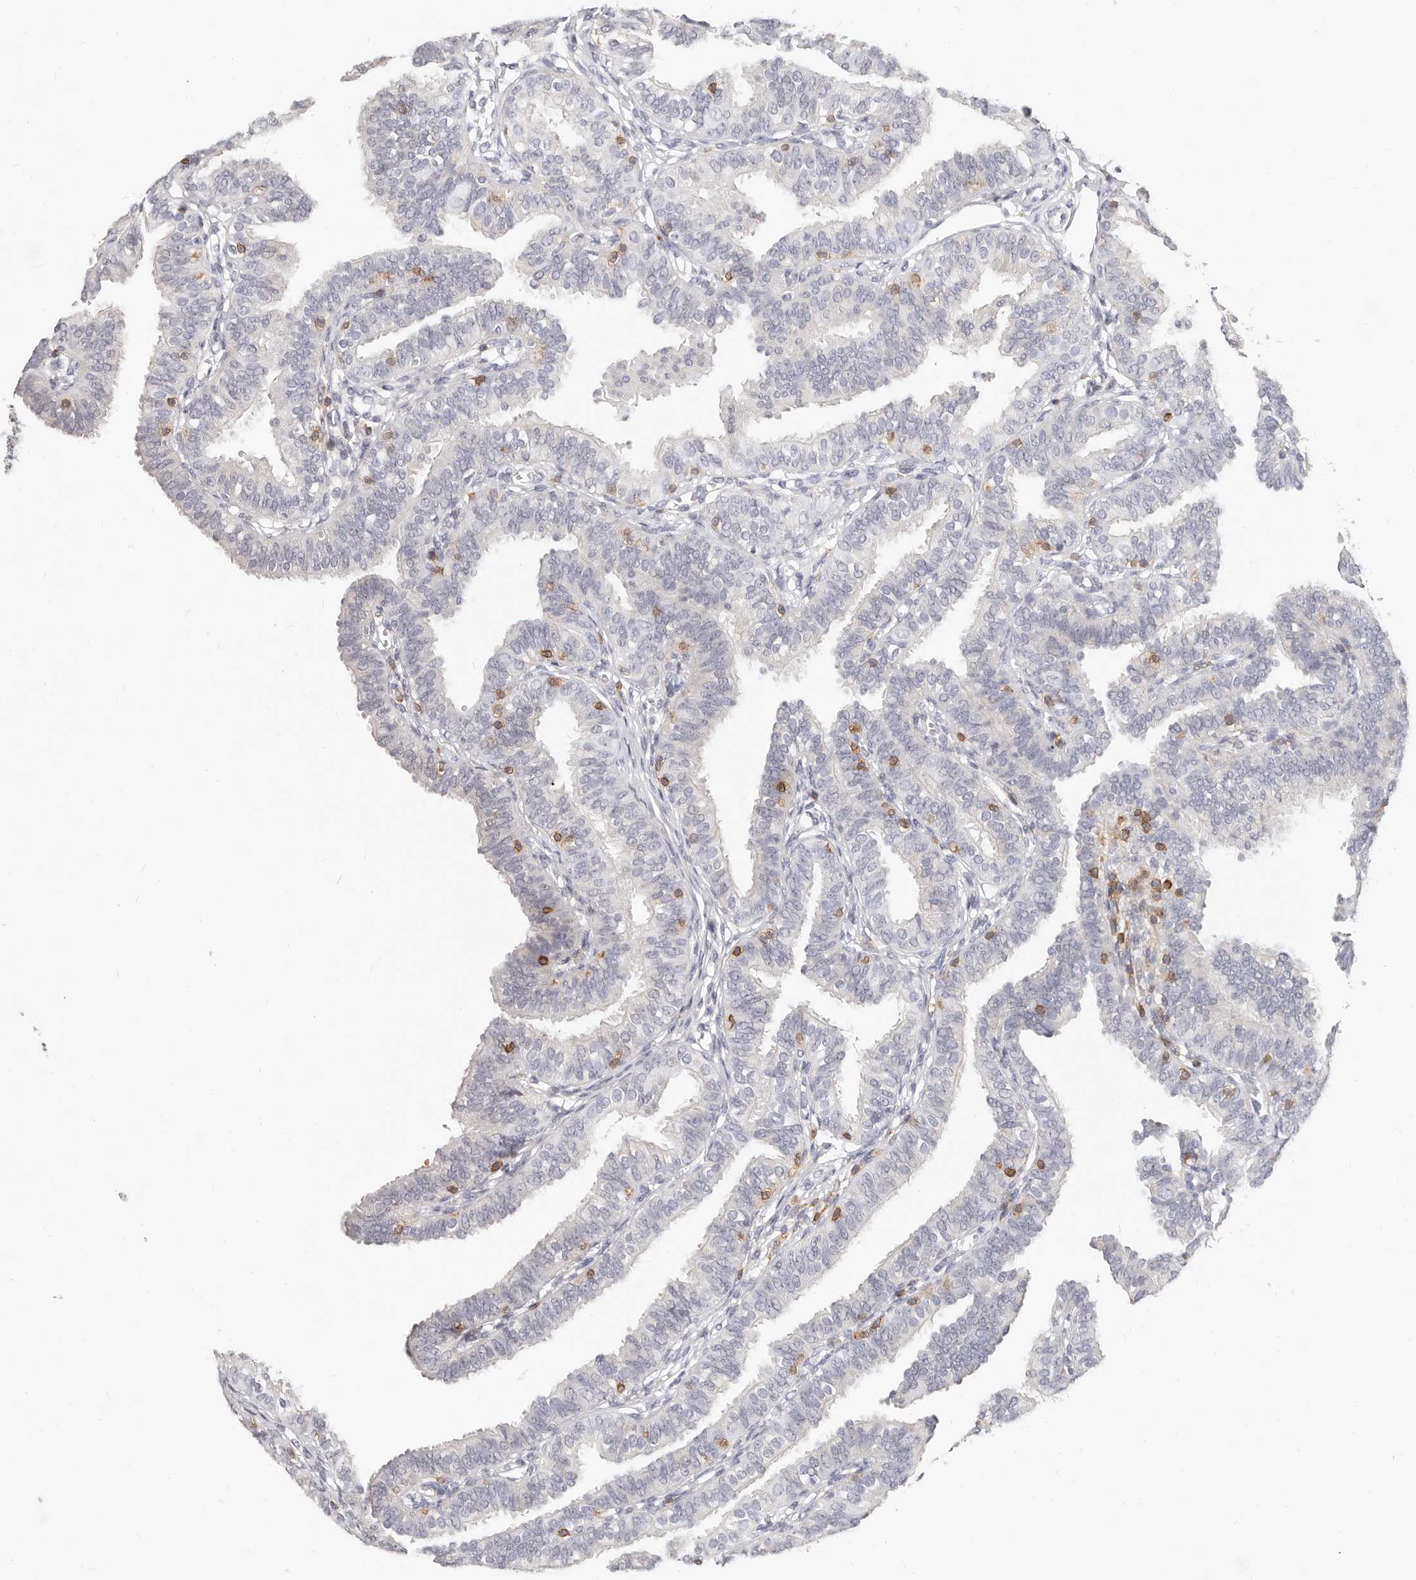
{"staining": {"intensity": "negative", "quantity": "none", "location": "none"}, "tissue": "fallopian tube", "cell_type": "Glandular cells", "image_type": "normal", "snomed": [{"axis": "morphology", "description": "Normal tissue, NOS"}, {"axis": "topography", "description": "Fallopian tube"}], "caption": "A histopathology image of human fallopian tube is negative for staining in glandular cells.", "gene": "TMEM63B", "patient": {"sex": "female", "age": 35}}